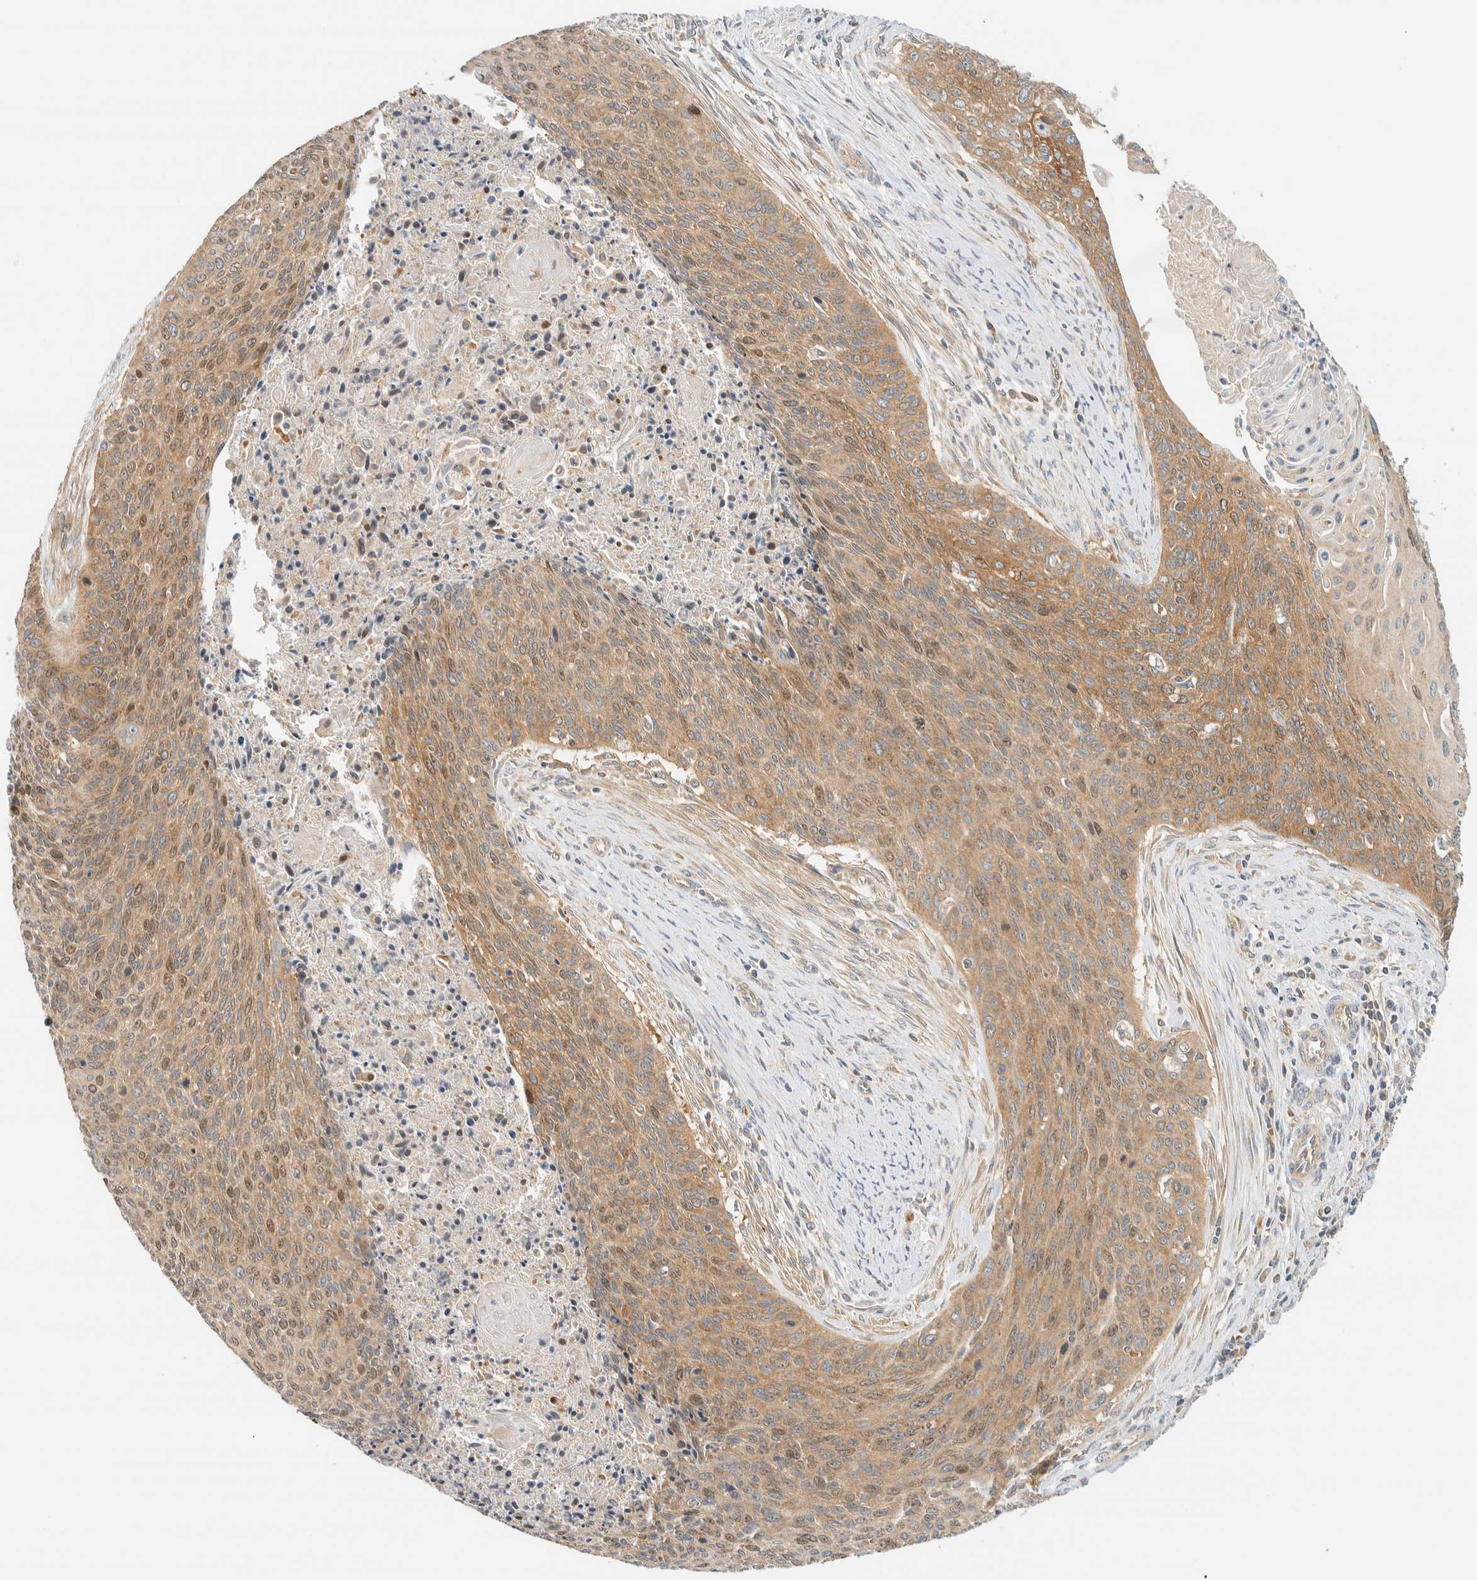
{"staining": {"intensity": "weak", "quantity": ">75%", "location": "cytoplasmic/membranous,nuclear"}, "tissue": "cervical cancer", "cell_type": "Tumor cells", "image_type": "cancer", "snomed": [{"axis": "morphology", "description": "Squamous cell carcinoma, NOS"}, {"axis": "topography", "description": "Cervix"}], "caption": "A brown stain highlights weak cytoplasmic/membranous and nuclear expression of a protein in cervical squamous cell carcinoma tumor cells.", "gene": "ARFGEF1", "patient": {"sex": "female", "age": 55}}